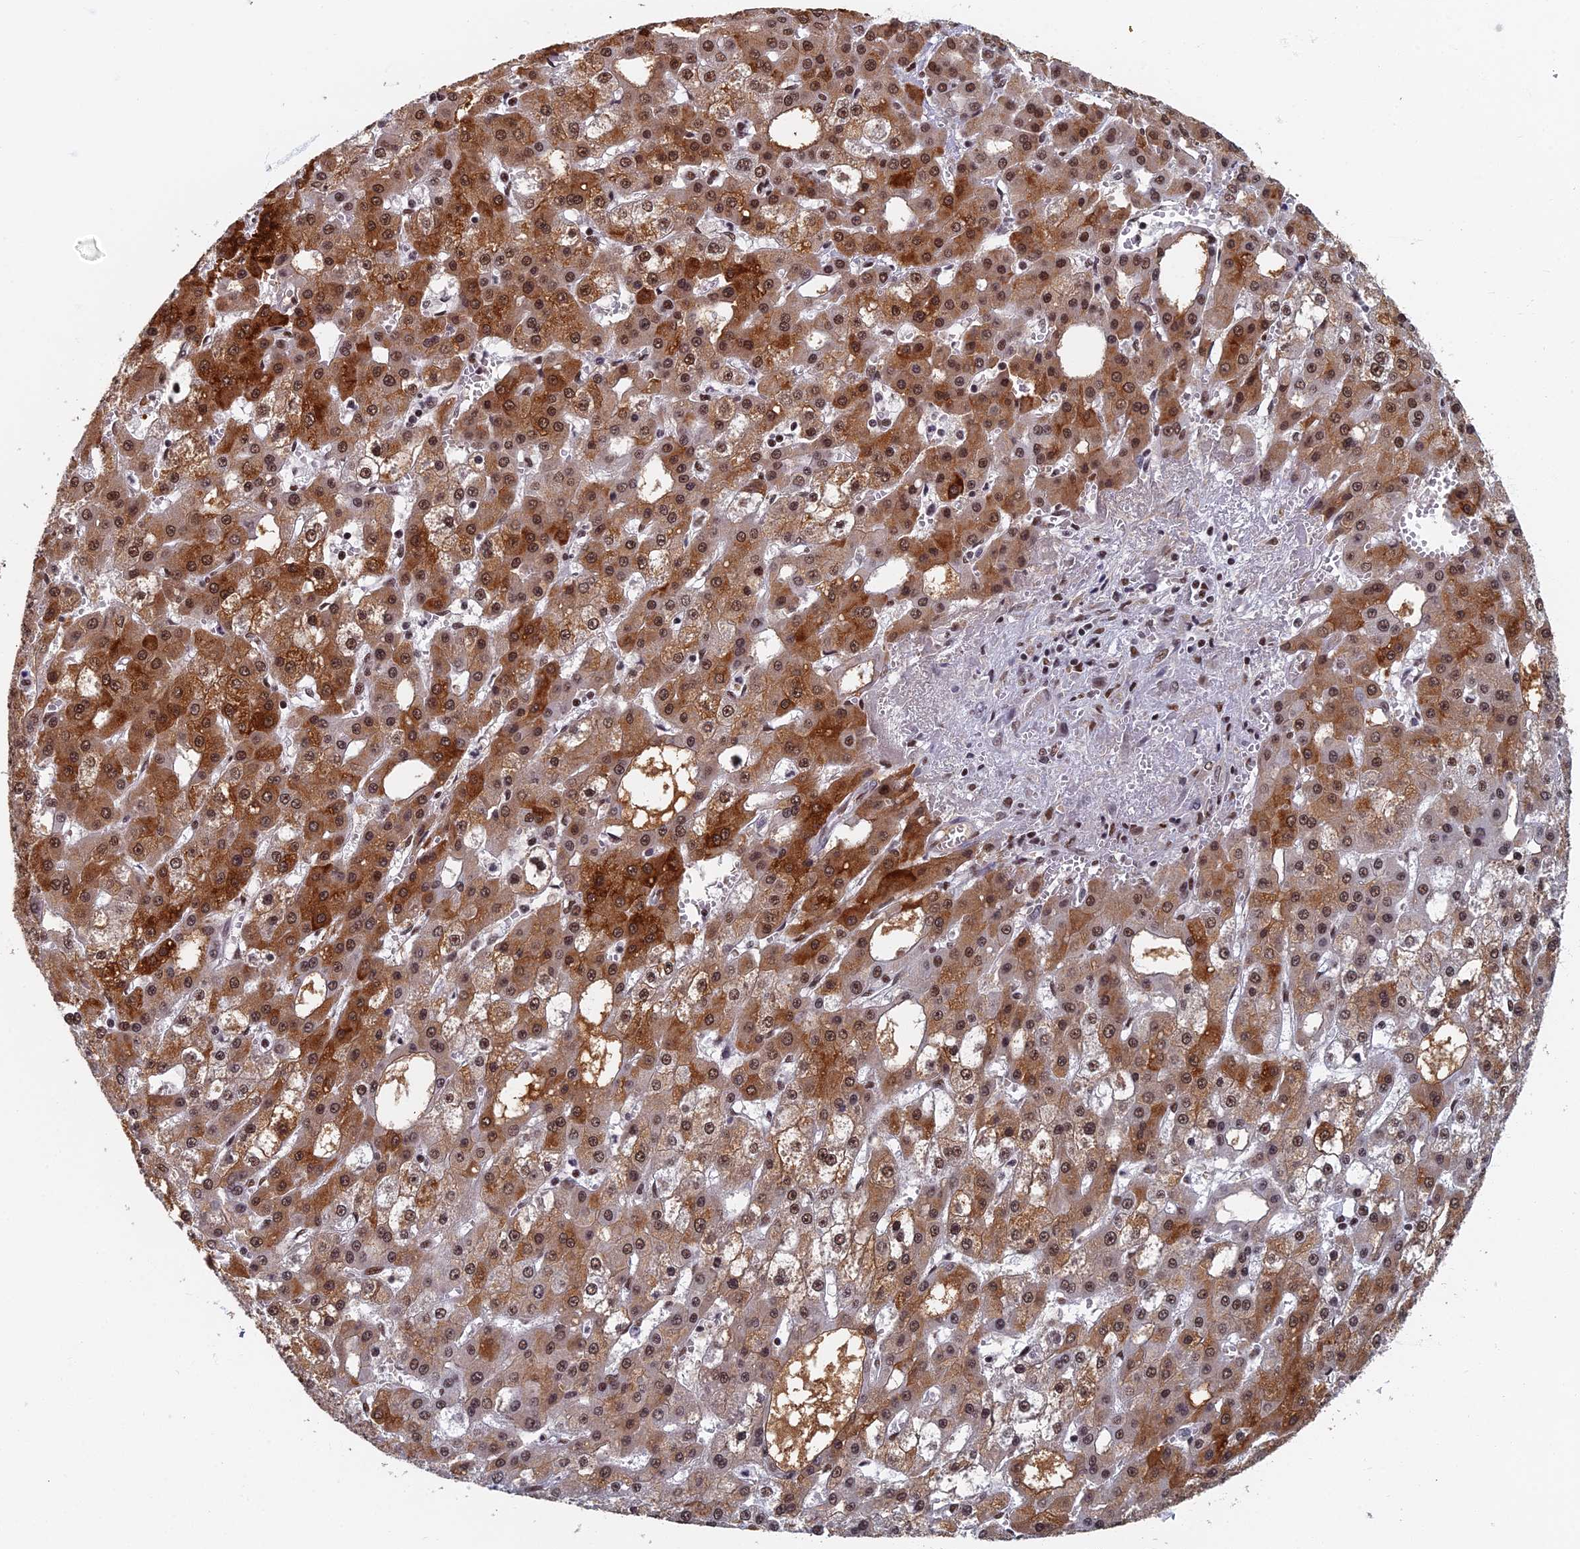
{"staining": {"intensity": "moderate", "quantity": ">75%", "location": "cytoplasmic/membranous,nuclear"}, "tissue": "liver cancer", "cell_type": "Tumor cells", "image_type": "cancer", "snomed": [{"axis": "morphology", "description": "Carcinoma, Hepatocellular, NOS"}, {"axis": "topography", "description": "Liver"}], "caption": "Moderate cytoplasmic/membranous and nuclear protein staining is appreciated in approximately >75% of tumor cells in hepatocellular carcinoma (liver).", "gene": "TAF13", "patient": {"sex": "male", "age": 47}}